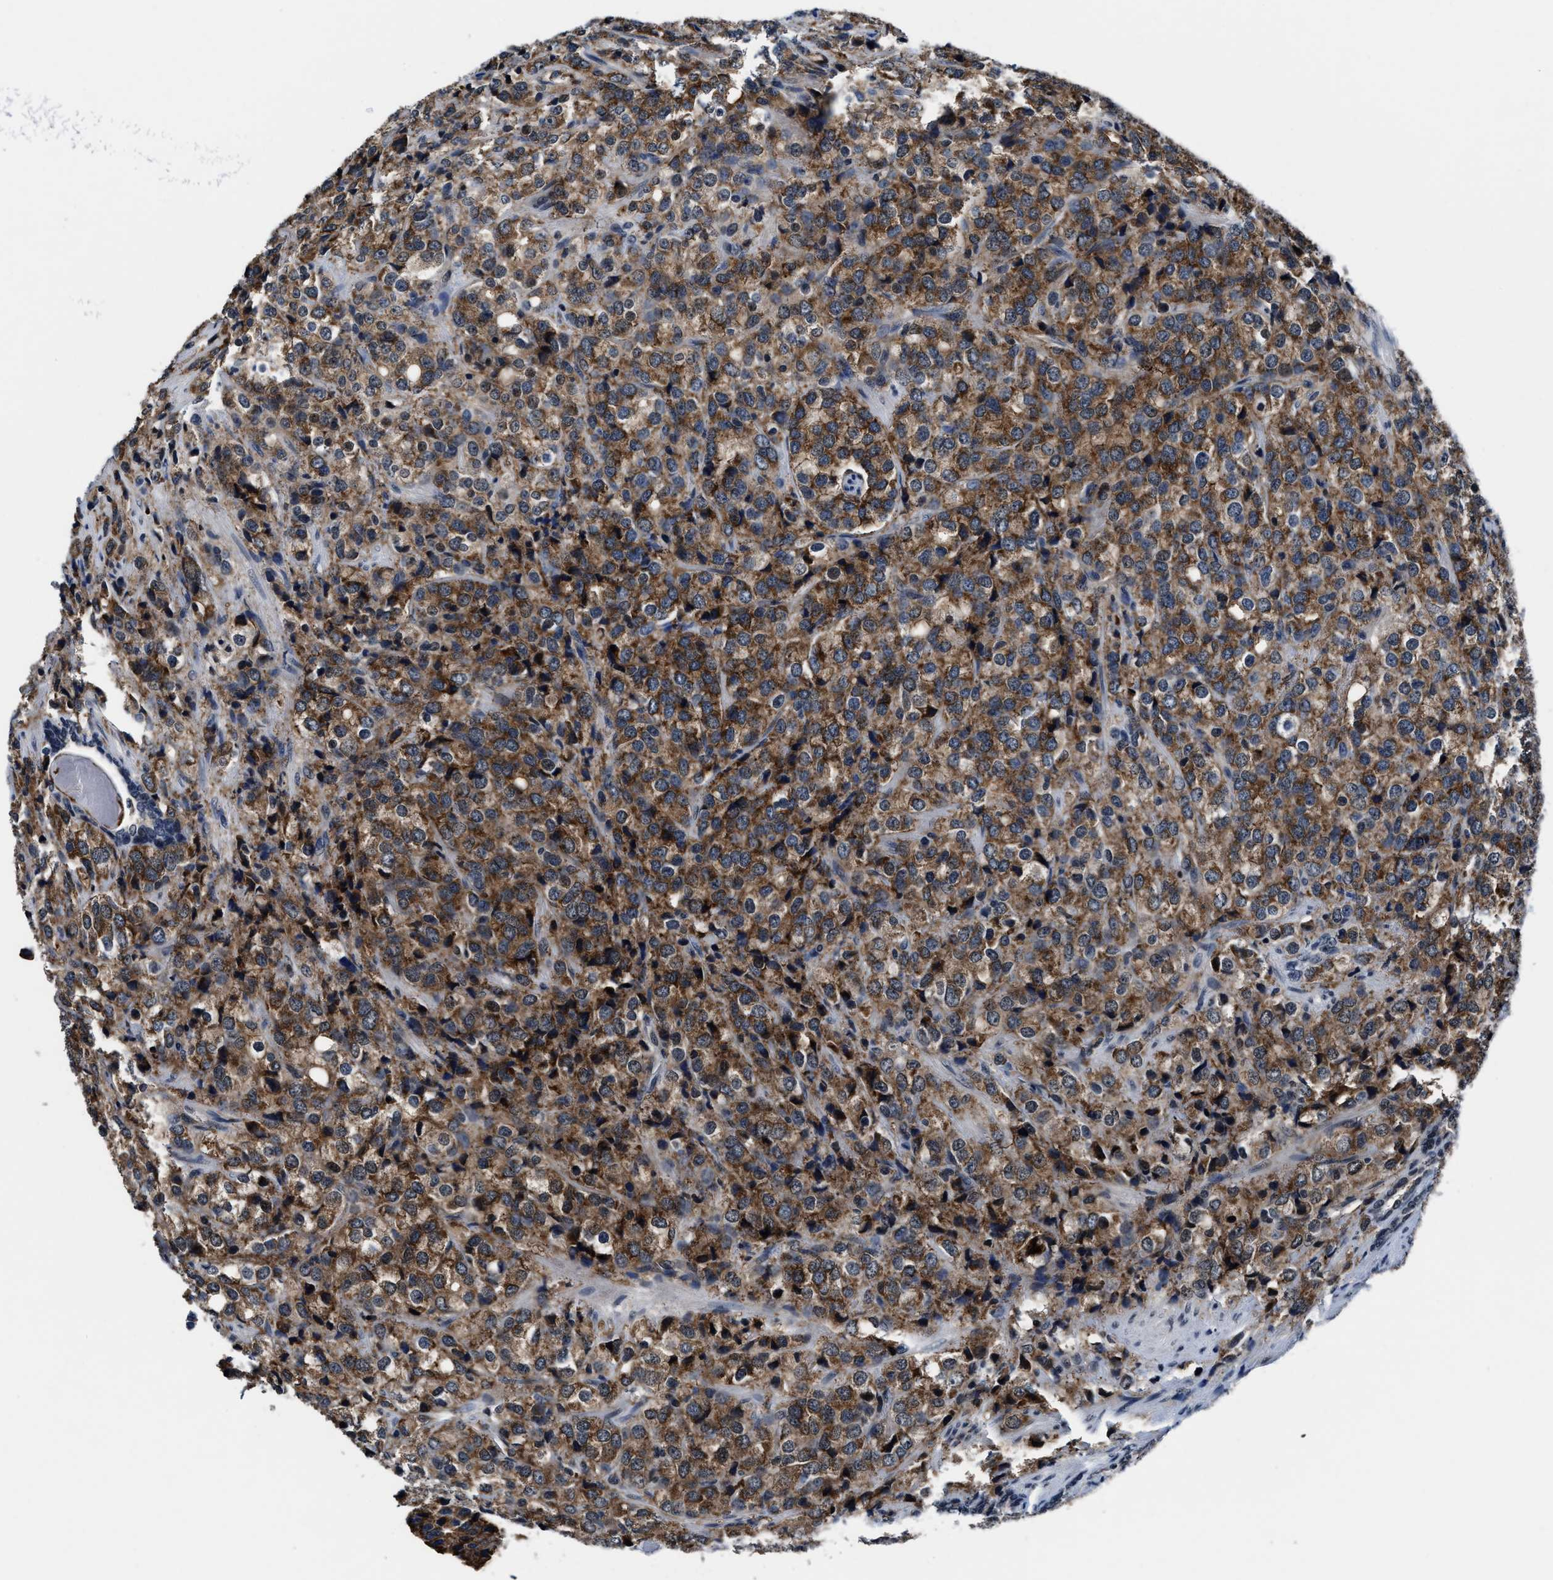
{"staining": {"intensity": "strong", "quantity": ">75%", "location": "cytoplasmic/membranous"}, "tissue": "prostate cancer", "cell_type": "Tumor cells", "image_type": "cancer", "snomed": [{"axis": "morphology", "description": "Adenocarcinoma, Medium grade"}, {"axis": "topography", "description": "Prostate"}], "caption": "Immunohistochemistry (IHC) photomicrograph of prostate cancer (medium-grade adenocarcinoma) stained for a protein (brown), which shows high levels of strong cytoplasmic/membranous expression in approximately >75% of tumor cells.", "gene": "MARCKSL1", "patient": {"sex": "male", "age": 70}}